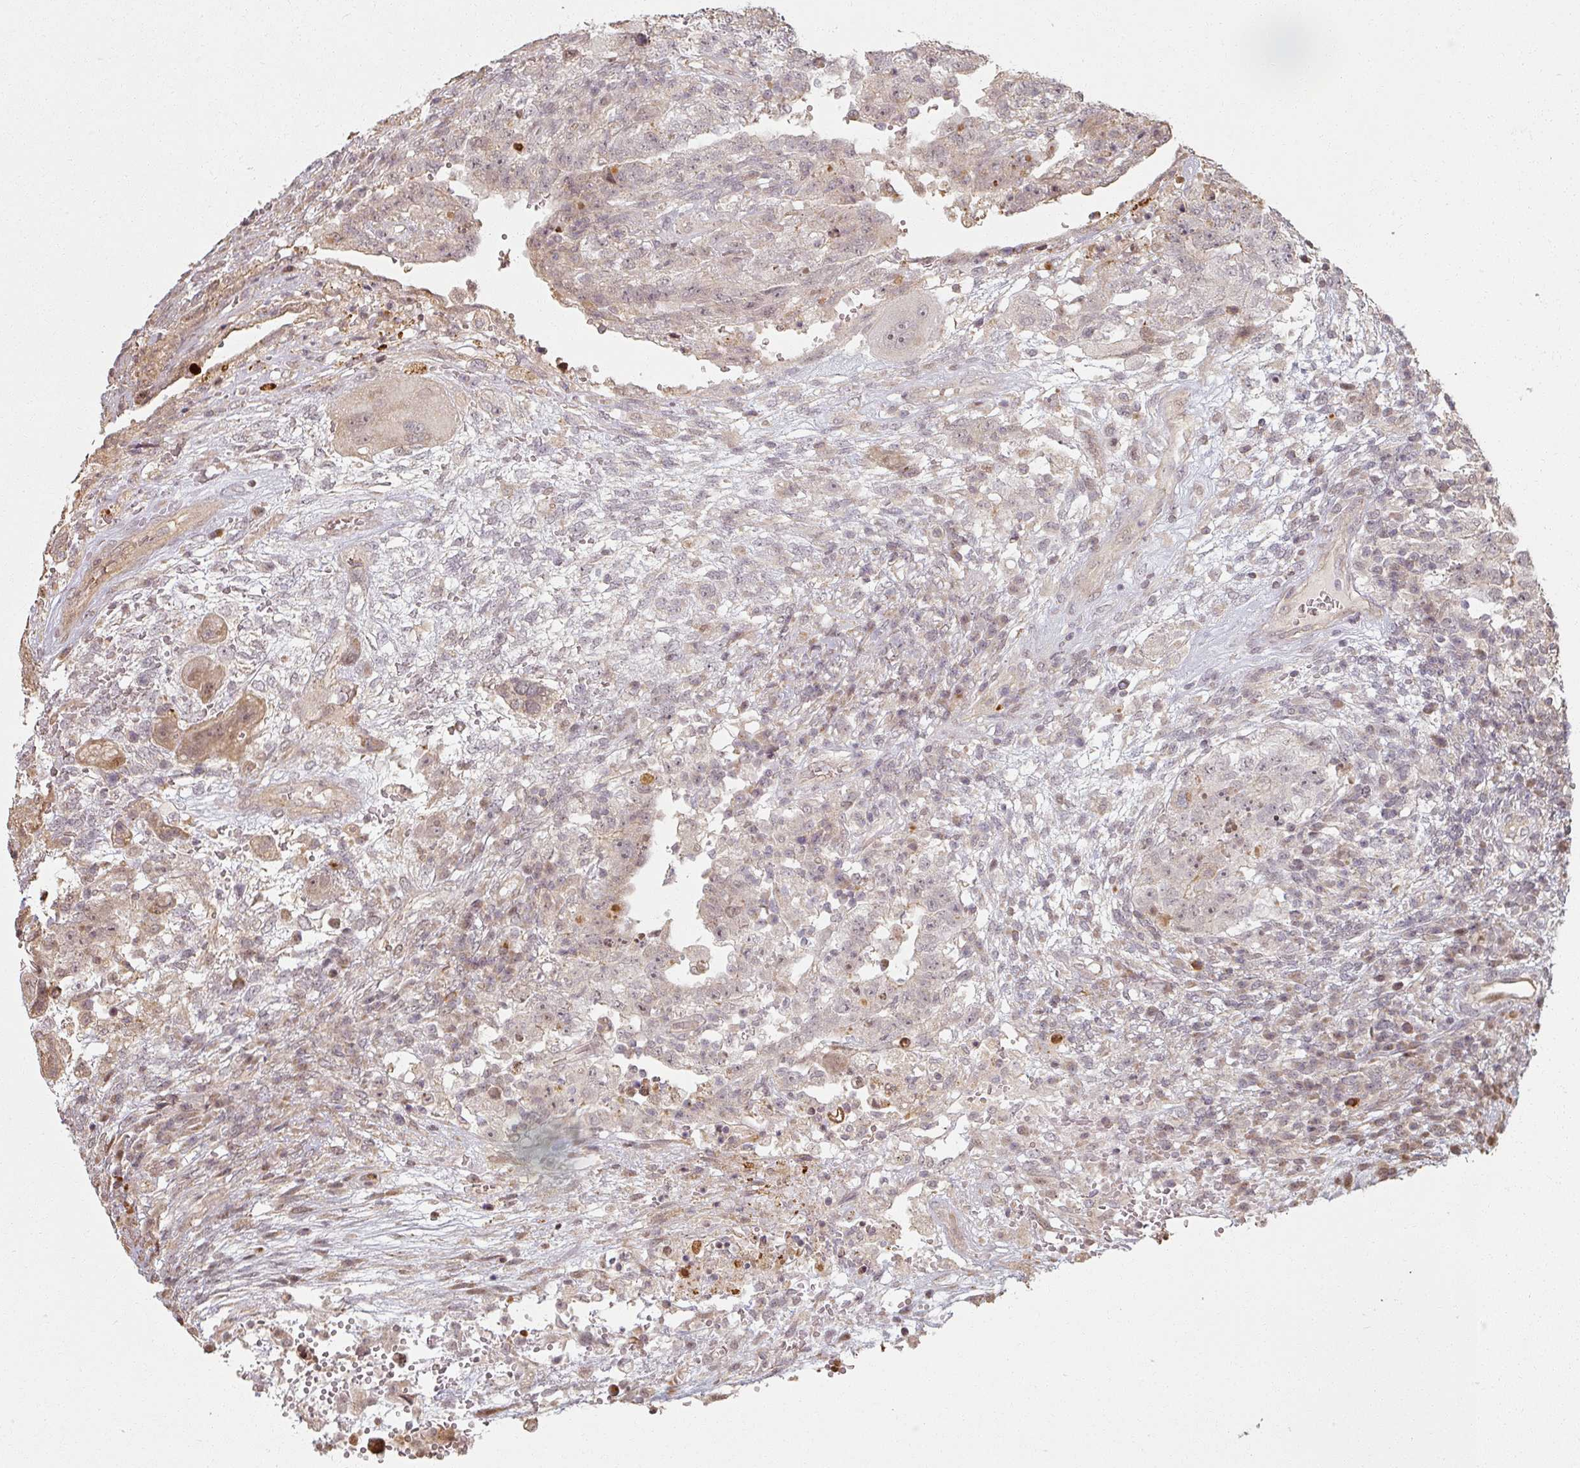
{"staining": {"intensity": "weak", "quantity": "25%-75%", "location": "cytoplasmic/membranous,nuclear"}, "tissue": "testis cancer", "cell_type": "Tumor cells", "image_type": "cancer", "snomed": [{"axis": "morphology", "description": "Carcinoma, Embryonal, NOS"}, {"axis": "topography", "description": "Testis"}], "caption": "Immunohistochemistry (DAB (3,3'-diaminobenzidine)) staining of human embryonal carcinoma (testis) reveals weak cytoplasmic/membranous and nuclear protein staining in about 25%-75% of tumor cells.", "gene": "MED19", "patient": {"sex": "male", "age": 26}}